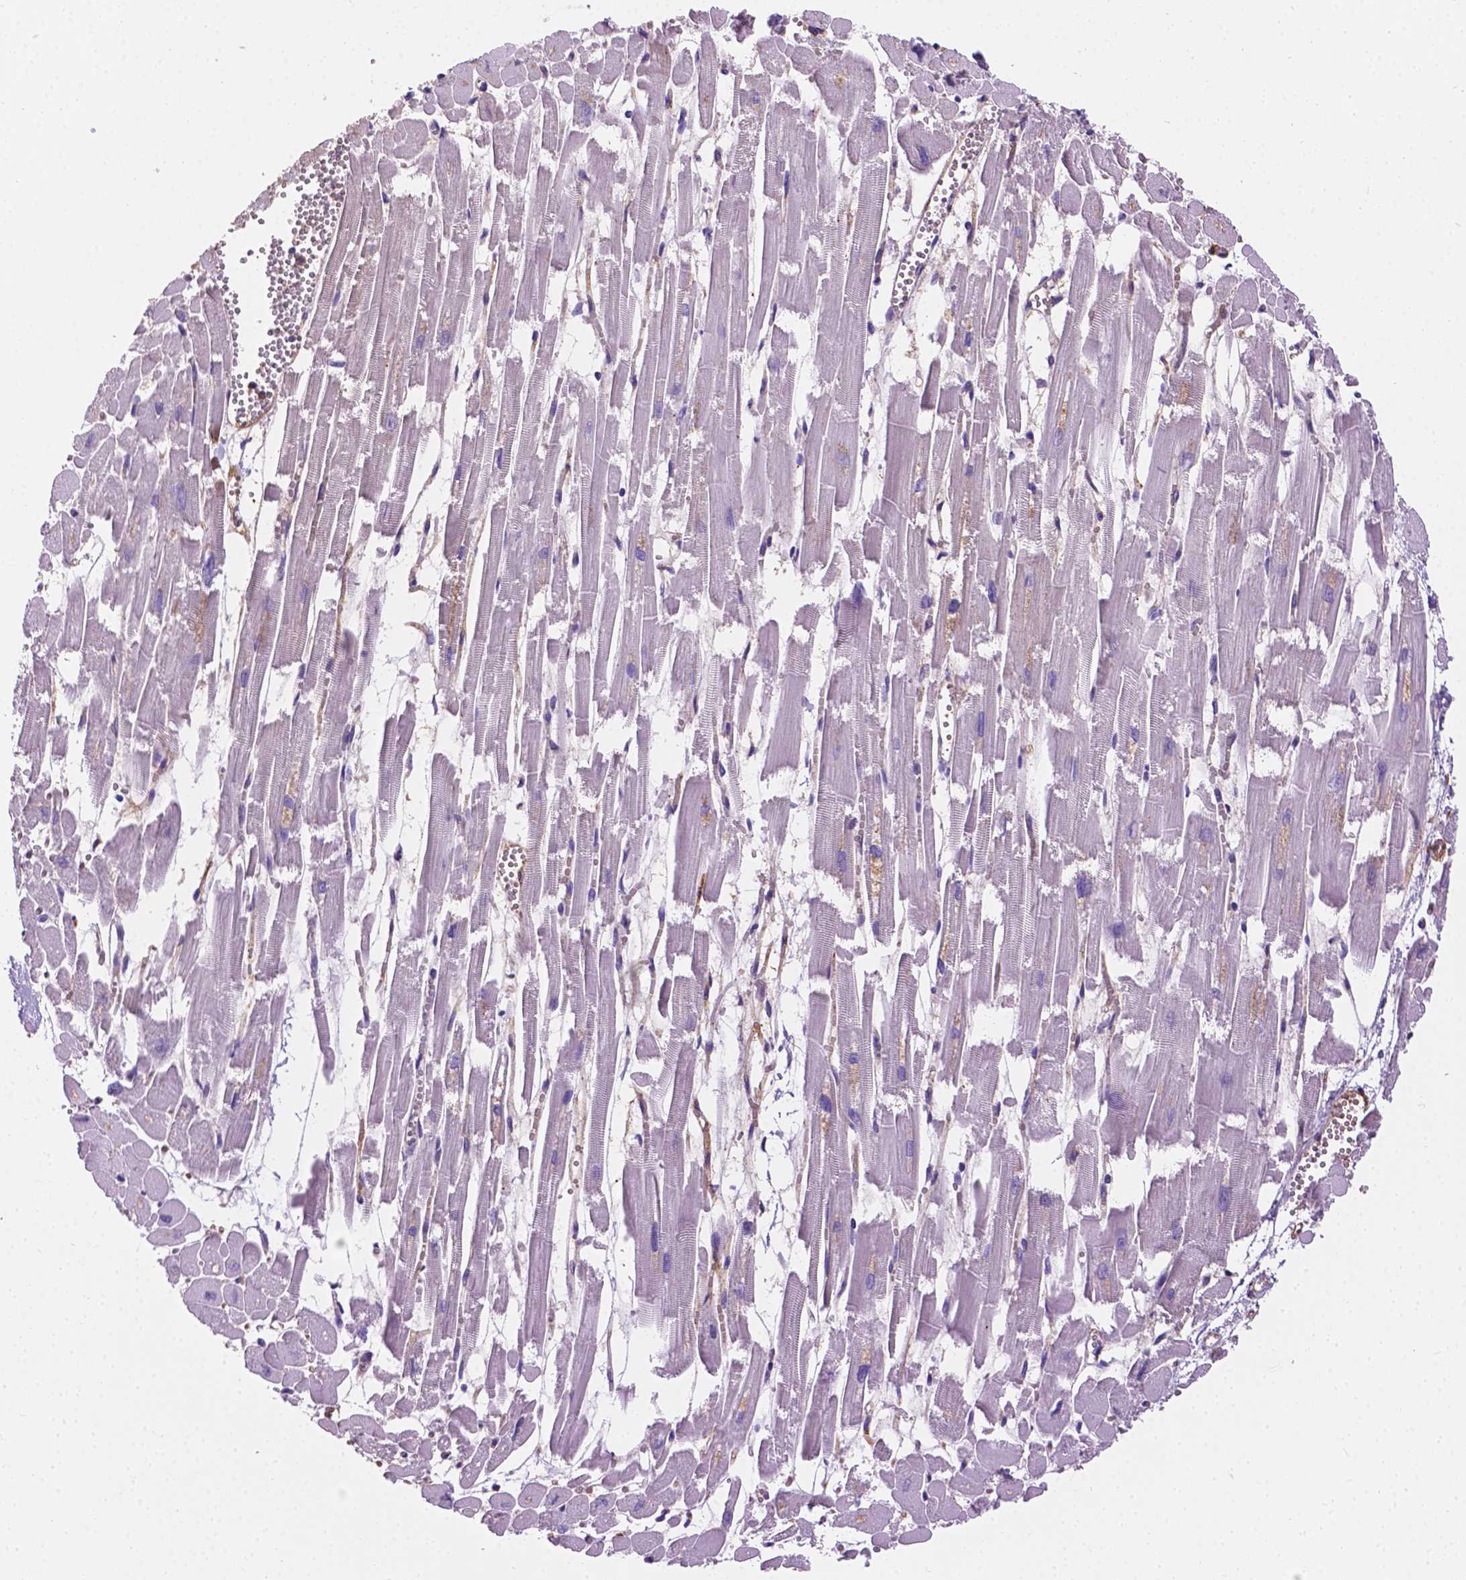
{"staining": {"intensity": "negative", "quantity": "none", "location": "none"}, "tissue": "heart muscle", "cell_type": "Cardiomyocytes", "image_type": "normal", "snomed": [{"axis": "morphology", "description": "Normal tissue, NOS"}, {"axis": "topography", "description": "Heart"}], "caption": "Heart muscle stained for a protein using immunohistochemistry shows no staining cardiomyocytes.", "gene": "APOE", "patient": {"sex": "female", "age": 52}}